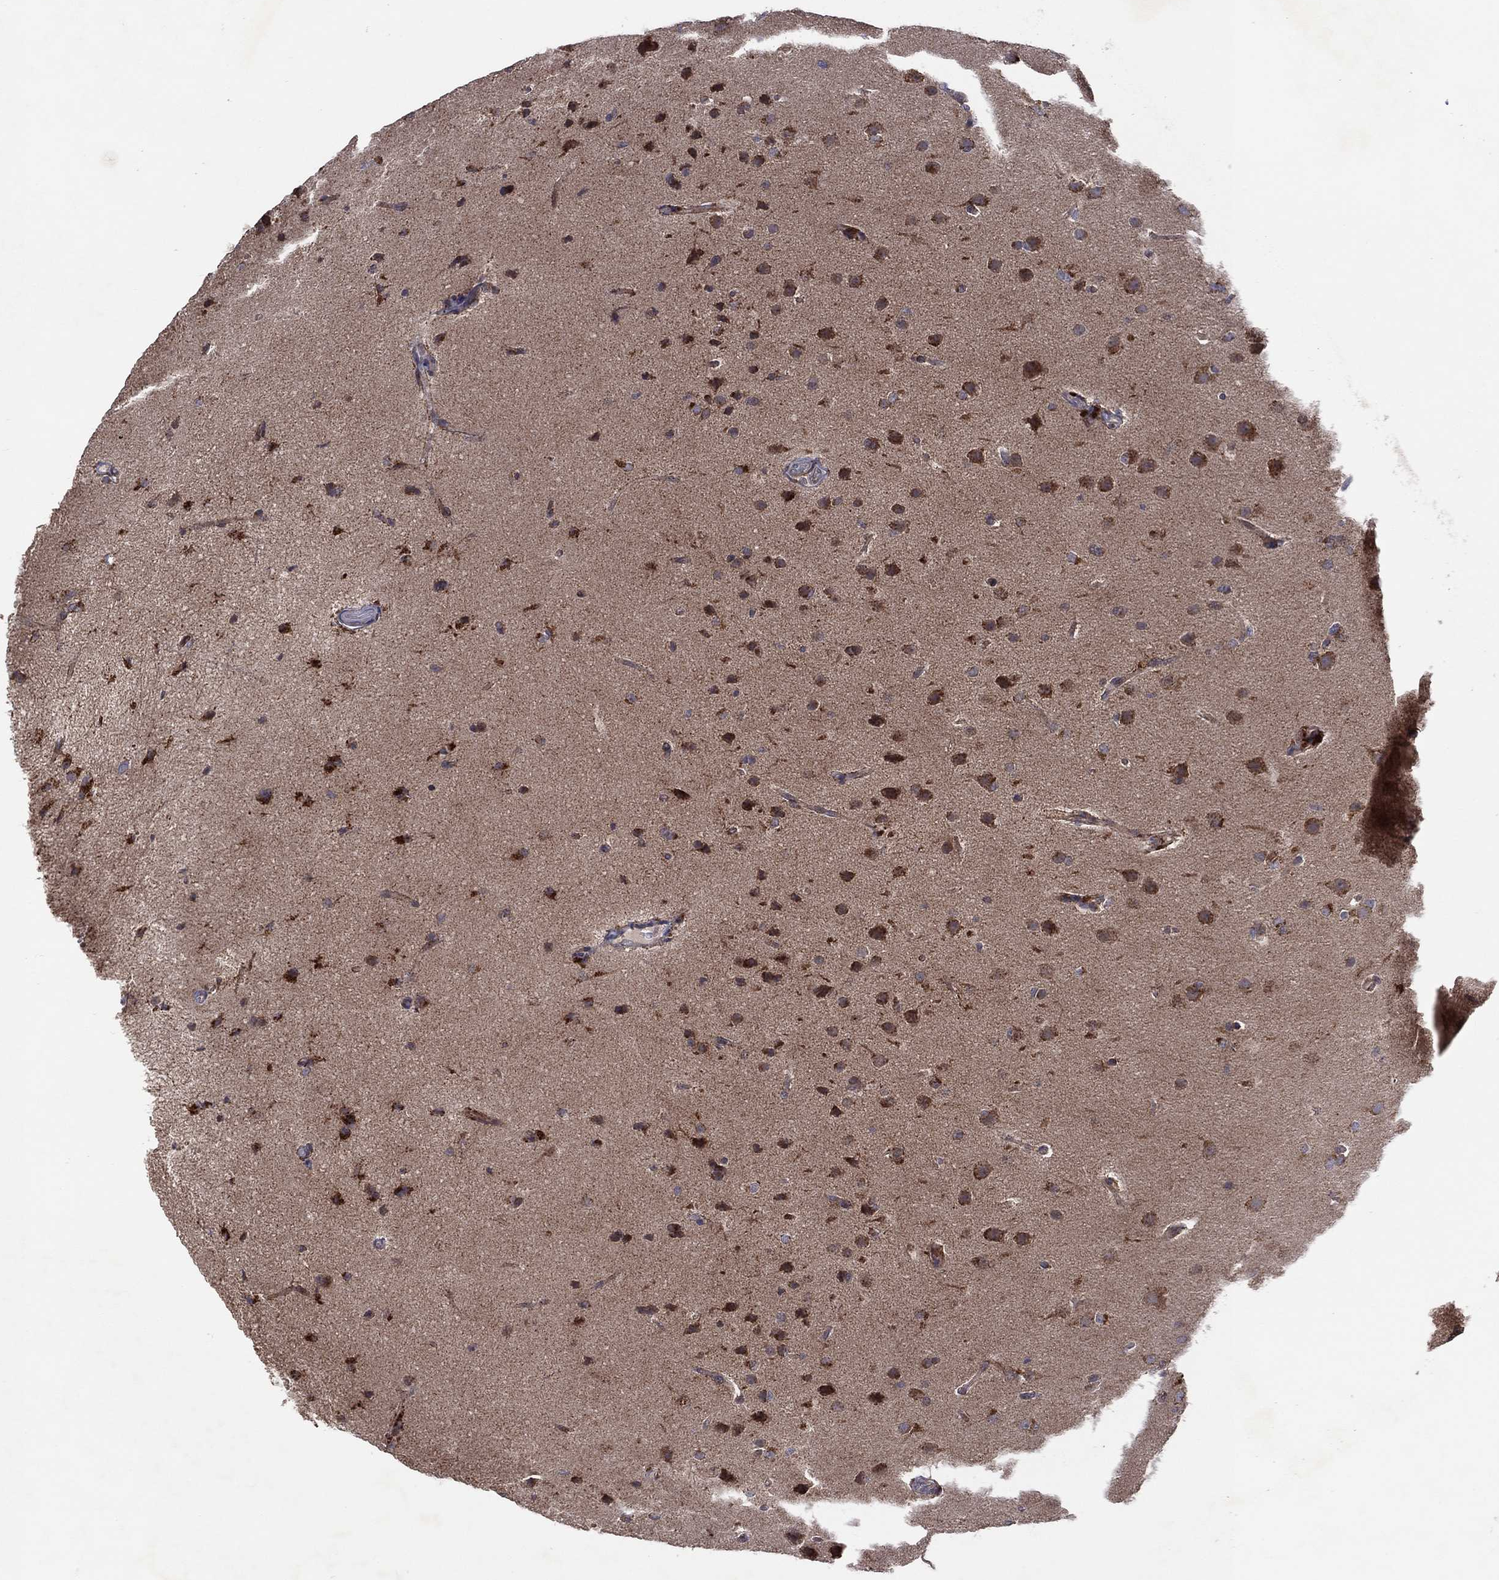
{"staining": {"intensity": "strong", "quantity": "25%-75%", "location": "cytoplasmic/membranous"}, "tissue": "glioma", "cell_type": "Tumor cells", "image_type": "cancer", "snomed": [{"axis": "morphology", "description": "Glioma, malignant, Low grade"}, {"axis": "topography", "description": "Brain"}], "caption": "Malignant low-grade glioma was stained to show a protein in brown. There is high levels of strong cytoplasmic/membranous staining in approximately 25%-75% of tumor cells.", "gene": "STARD3", "patient": {"sex": "female", "age": 32}}